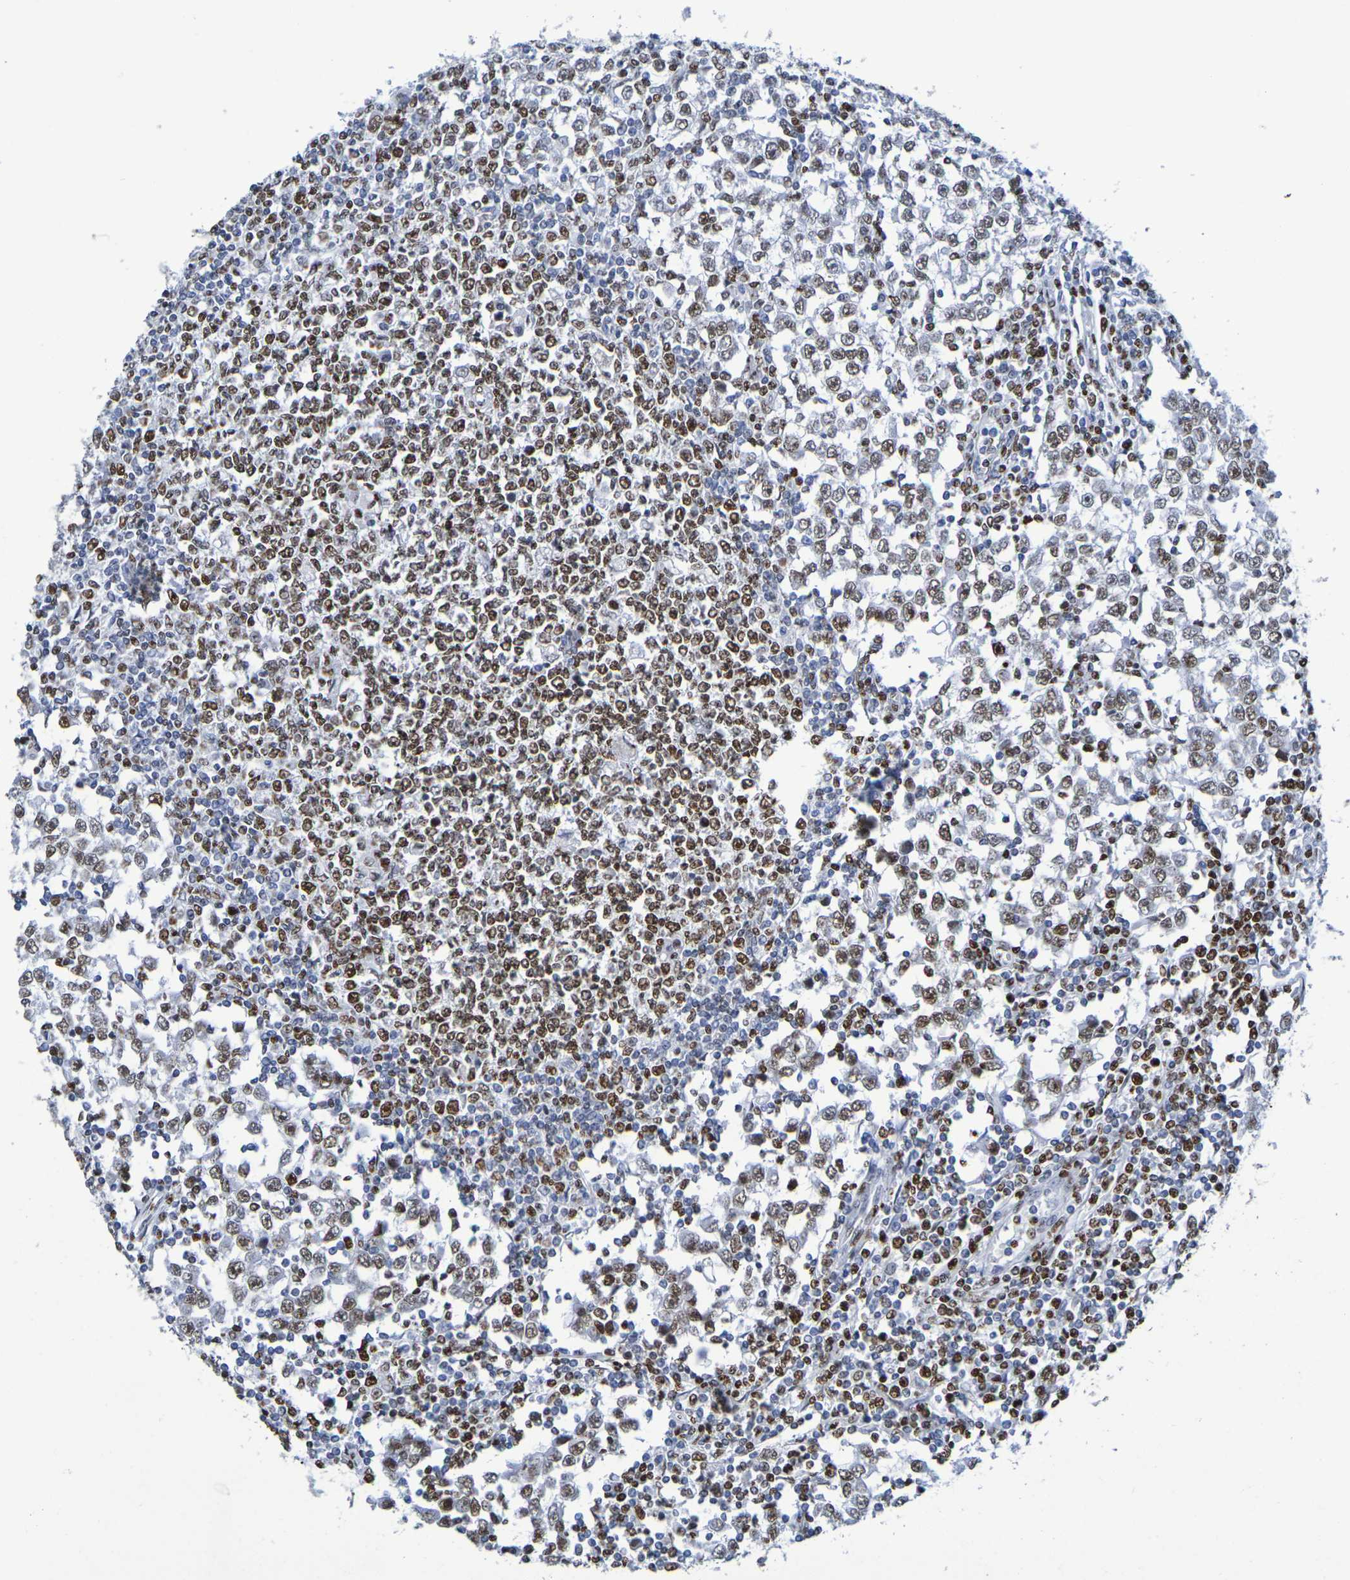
{"staining": {"intensity": "moderate", "quantity": "25%-75%", "location": "nuclear"}, "tissue": "testis cancer", "cell_type": "Tumor cells", "image_type": "cancer", "snomed": [{"axis": "morphology", "description": "Seminoma, NOS"}, {"axis": "topography", "description": "Testis"}], "caption": "This micrograph displays immunohistochemistry staining of testis cancer (seminoma), with medium moderate nuclear expression in approximately 25%-75% of tumor cells.", "gene": "H1-5", "patient": {"sex": "male", "age": 65}}